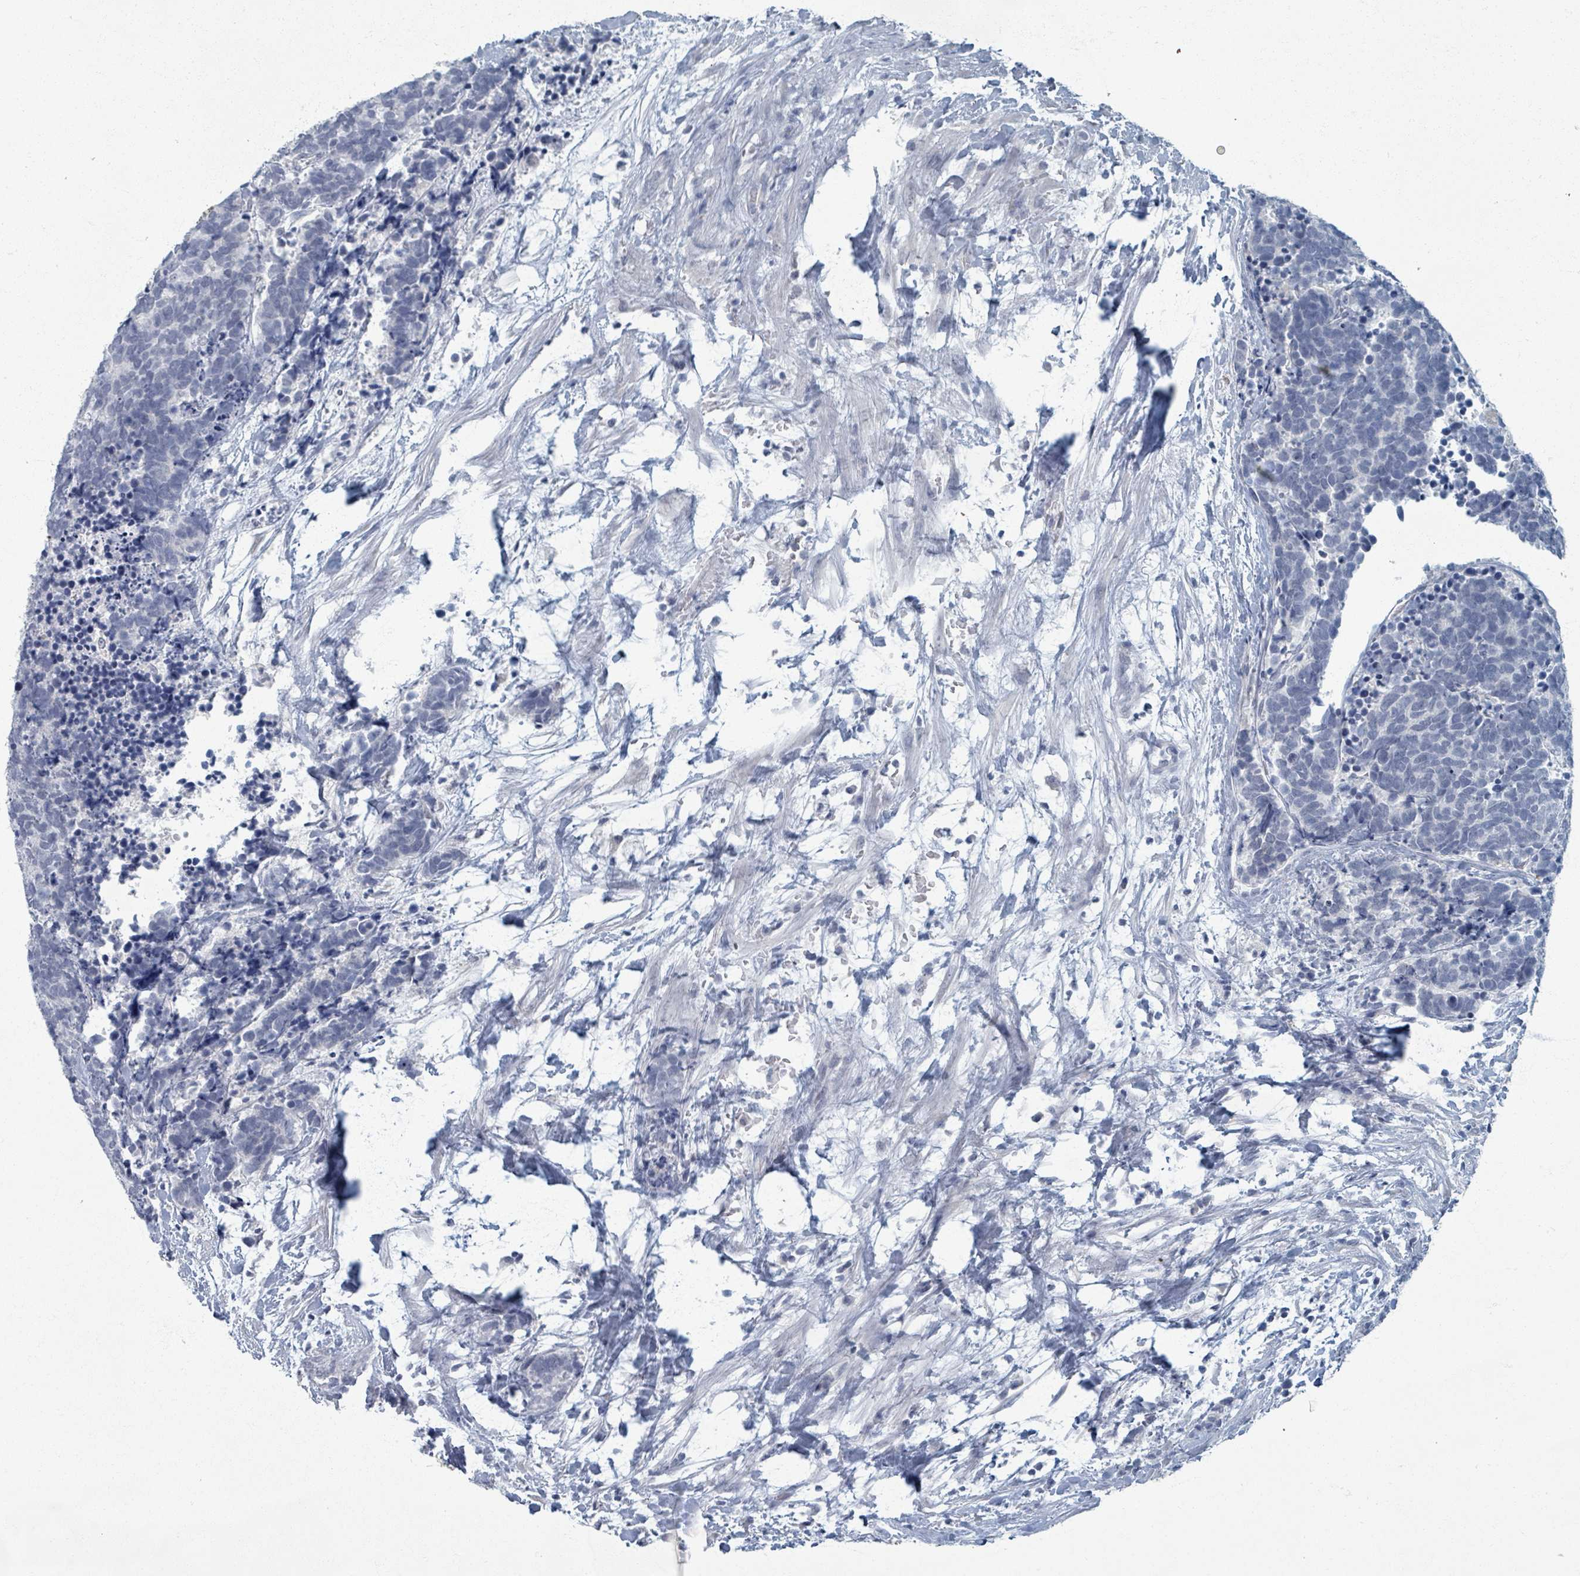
{"staining": {"intensity": "negative", "quantity": "none", "location": "none"}, "tissue": "carcinoid", "cell_type": "Tumor cells", "image_type": "cancer", "snomed": [{"axis": "morphology", "description": "Carcinoma, NOS"}, {"axis": "morphology", "description": "Carcinoid, malignant, NOS"}, {"axis": "topography", "description": "Prostate"}], "caption": "A high-resolution image shows immunohistochemistry staining of carcinoma, which demonstrates no significant expression in tumor cells.", "gene": "WNT11", "patient": {"sex": "male", "age": 57}}